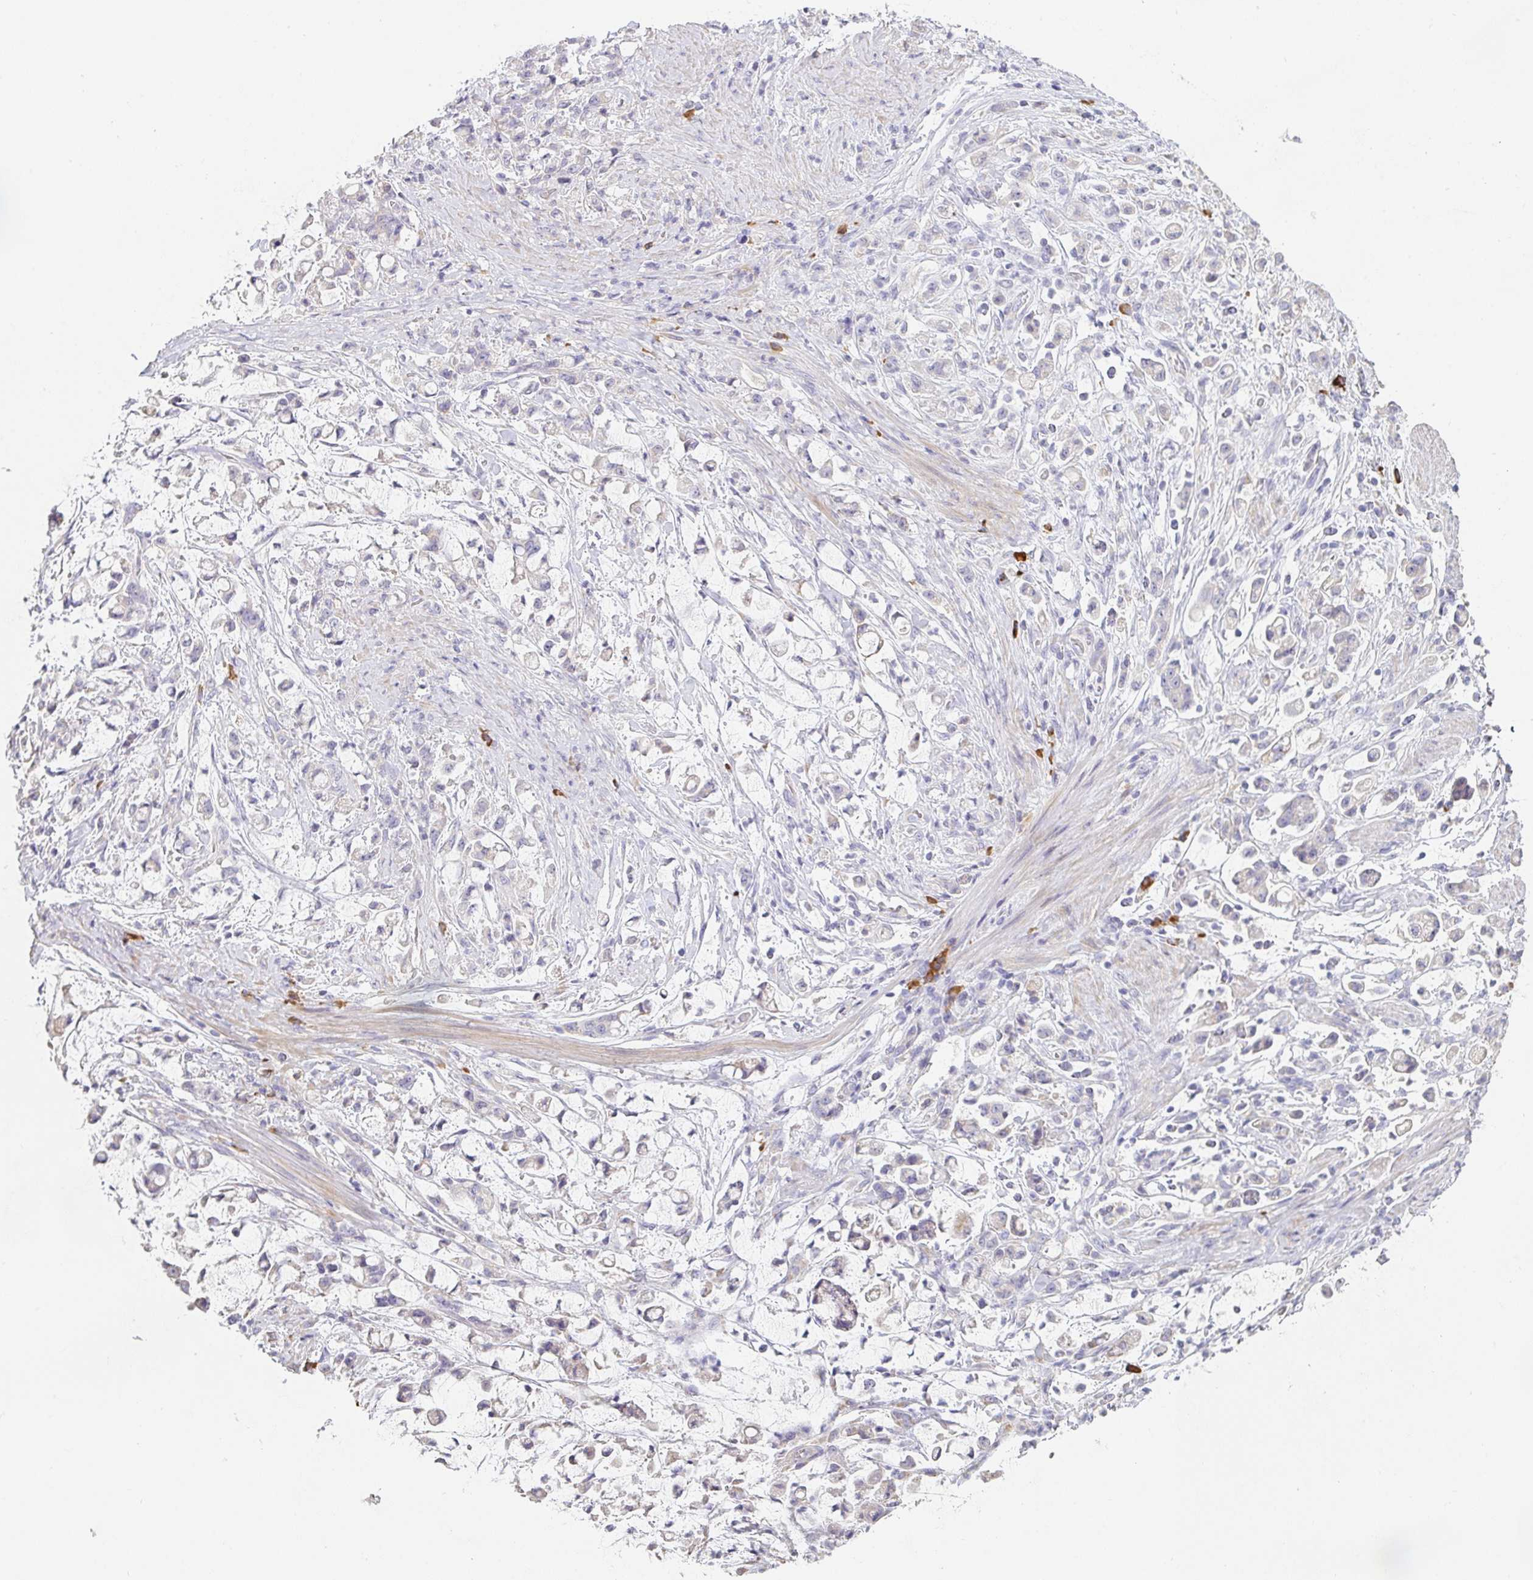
{"staining": {"intensity": "negative", "quantity": "none", "location": "none"}, "tissue": "stomach cancer", "cell_type": "Tumor cells", "image_type": "cancer", "snomed": [{"axis": "morphology", "description": "Adenocarcinoma, NOS"}, {"axis": "topography", "description": "Stomach"}], "caption": "DAB immunohistochemical staining of stomach cancer (adenocarcinoma) exhibits no significant positivity in tumor cells.", "gene": "ZNF215", "patient": {"sex": "female", "age": 60}}